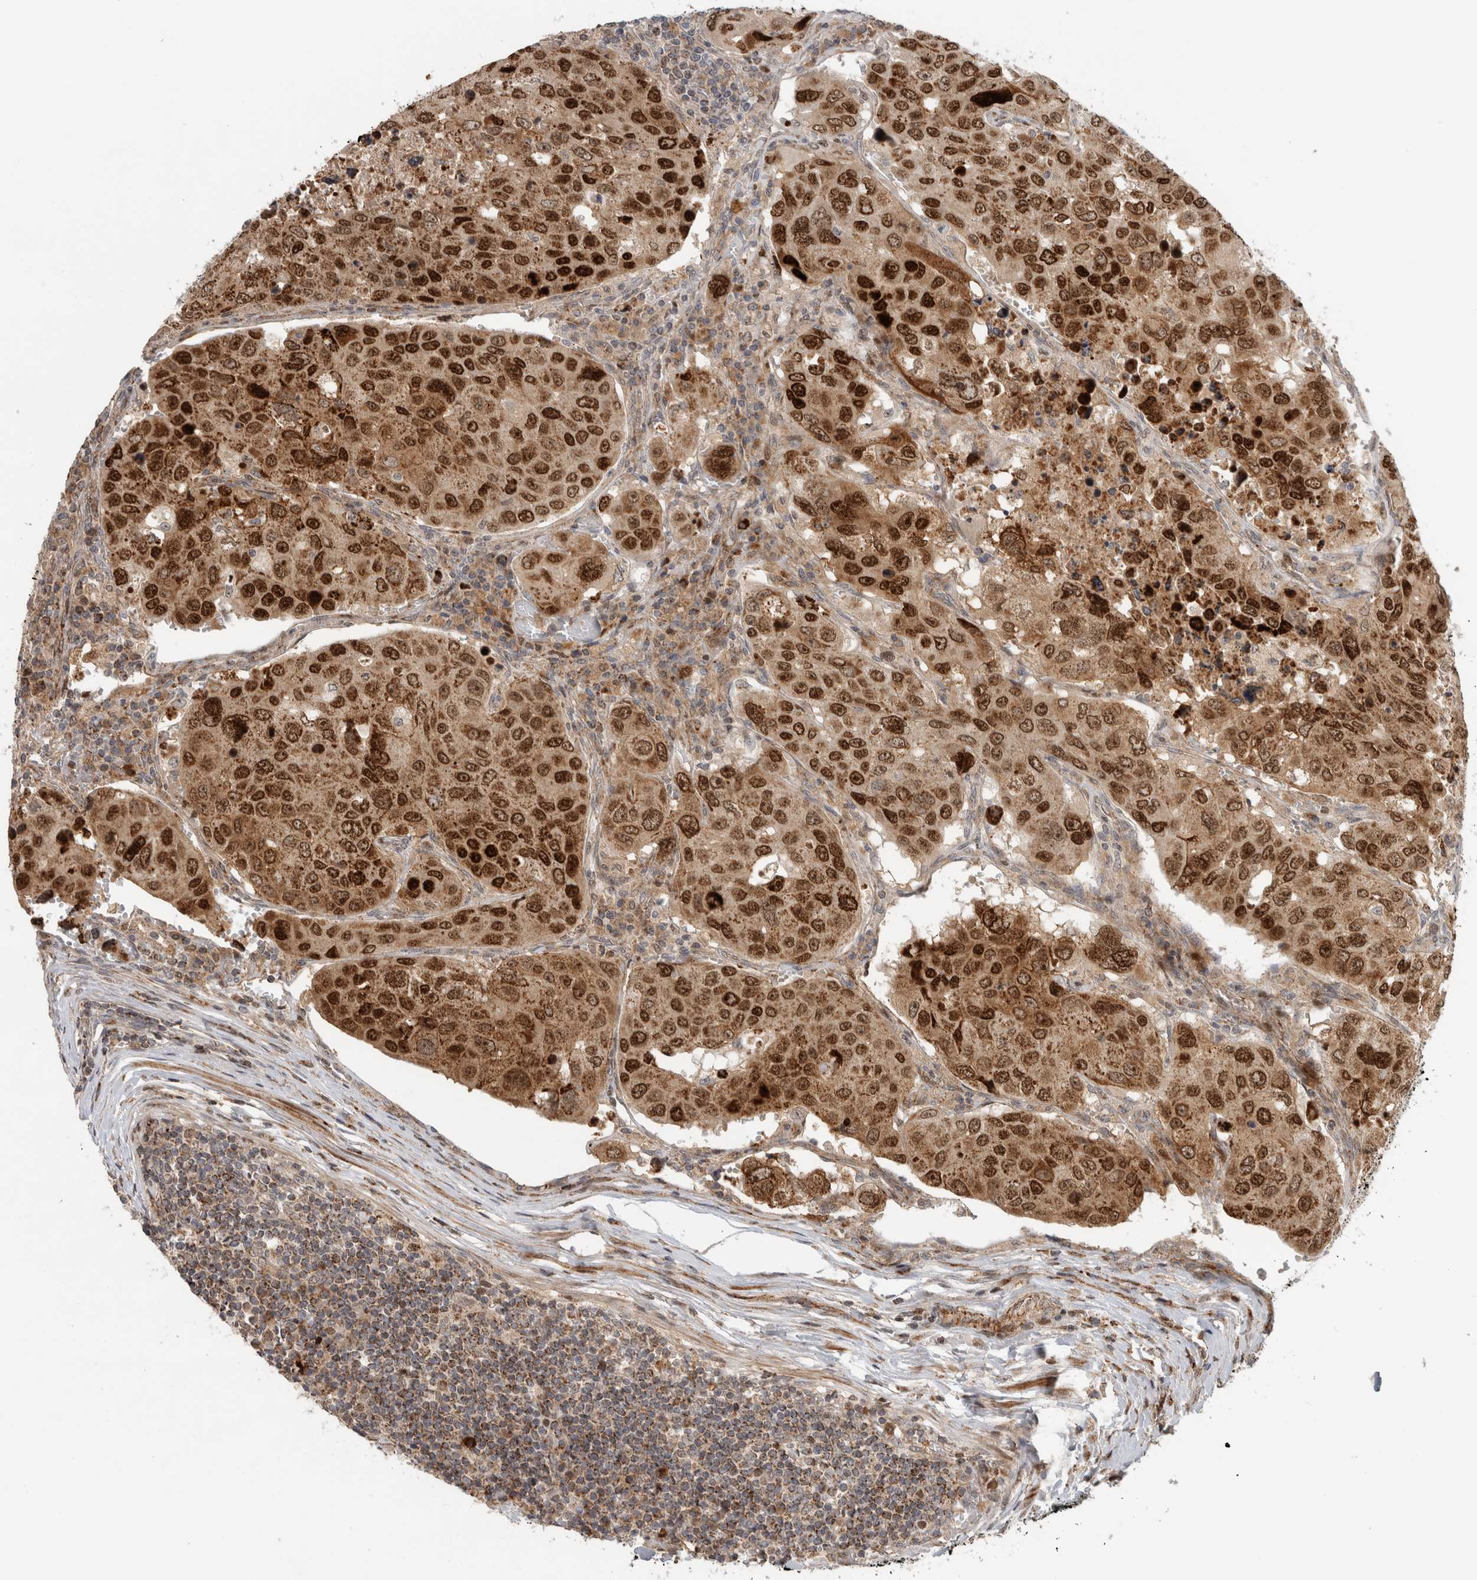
{"staining": {"intensity": "strong", "quantity": "25%-75%", "location": "cytoplasmic/membranous,nuclear"}, "tissue": "urothelial cancer", "cell_type": "Tumor cells", "image_type": "cancer", "snomed": [{"axis": "morphology", "description": "Urothelial carcinoma, High grade"}, {"axis": "topography", "description": "Lymph node"}, {"axis": "topography", "description": "Urinary bladder"}], "caption": "Immunohistochemistry (IHC) (DAB (3,3'-diaminobenzidine)) staining of human urothelial cancer demonstrates strong cytoplasmic/membranous and nuclear protein staining in about 25%-75% of tumor cells. (DAB (3,3'-diaminobenzidine) IHC with brightfield microscopy, high magnification).", "gene": "INSRR", "patient": {"sex": "male", "age": 51}}